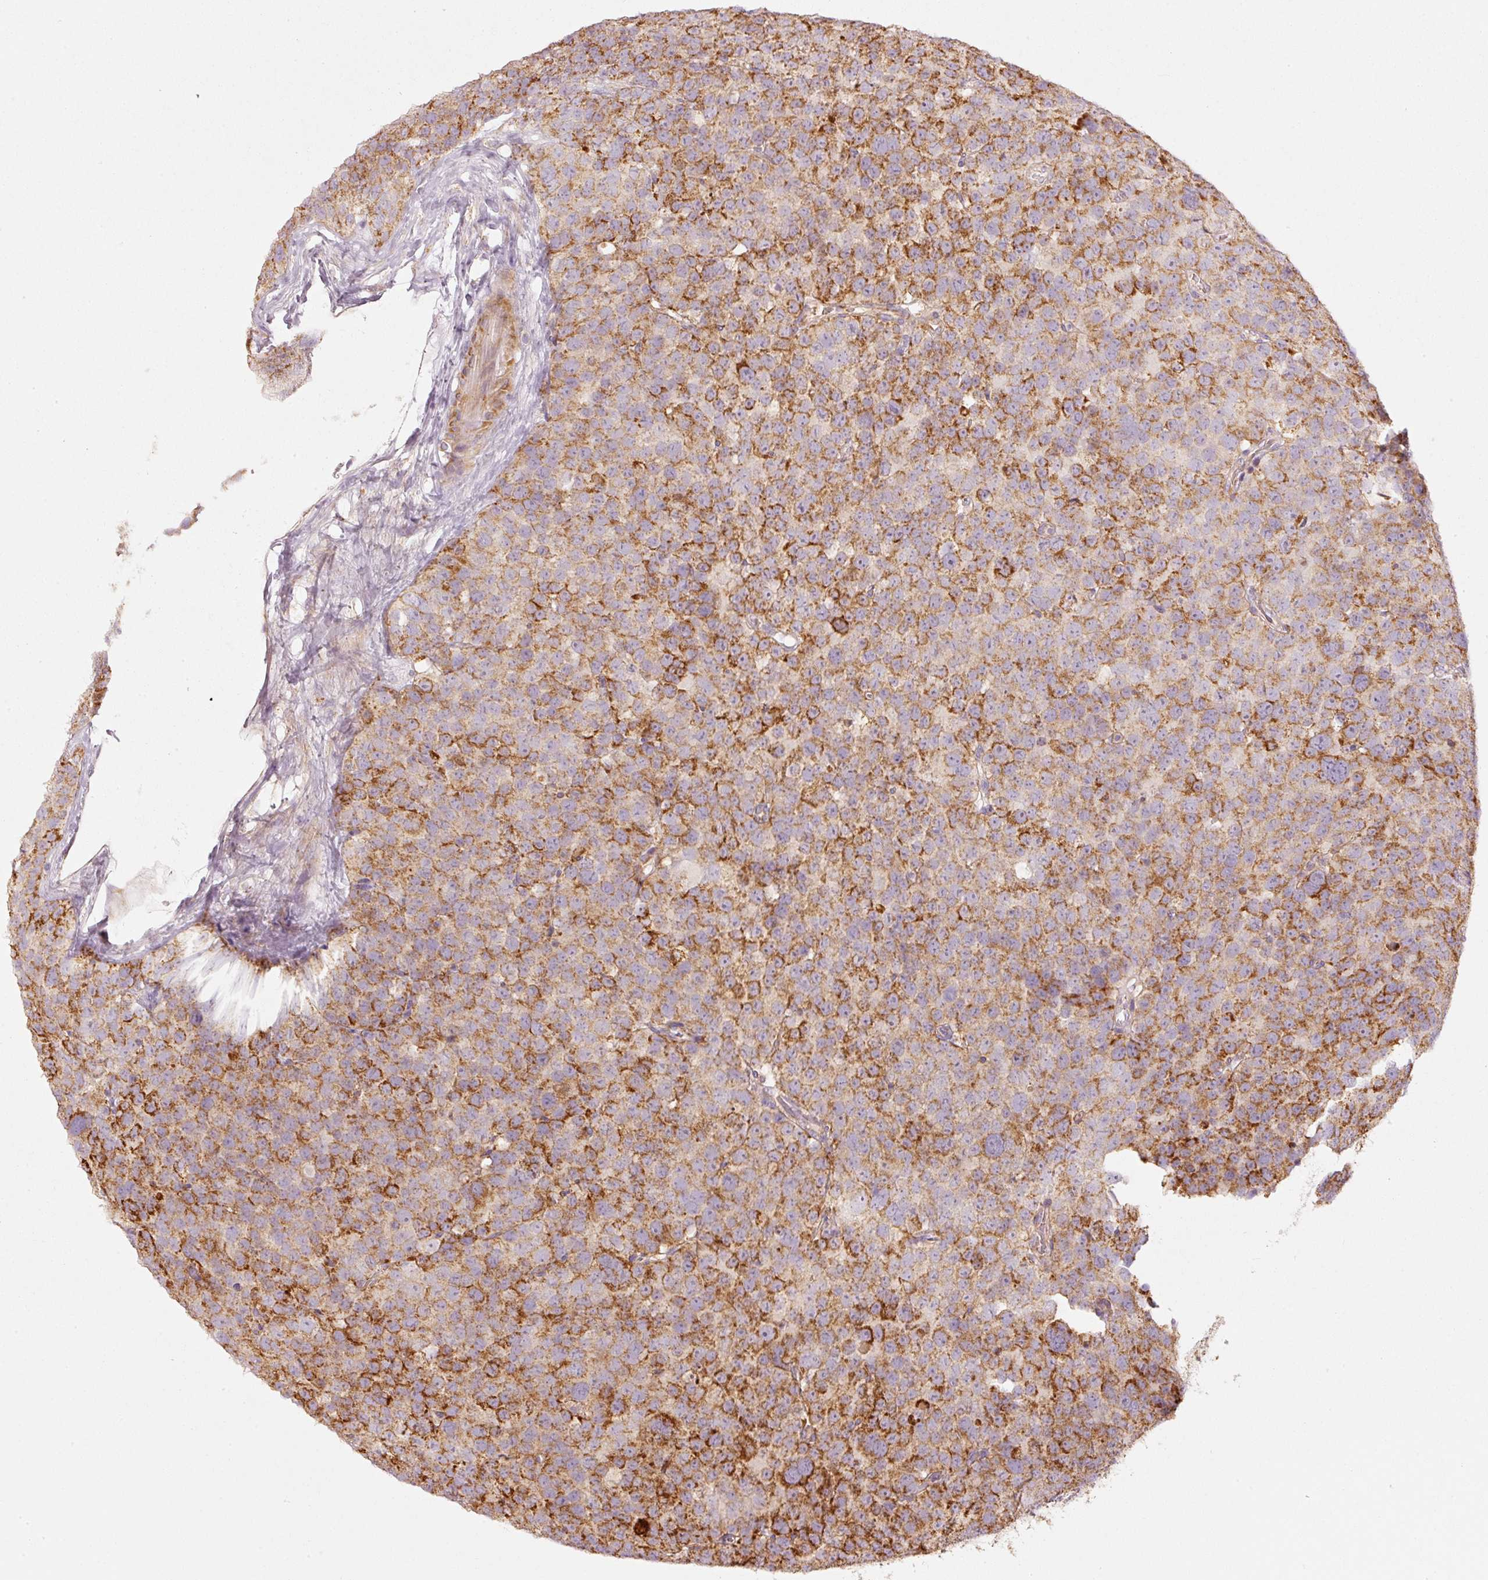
{"staining": {"intensity": "moderate", "quantity": ">75%", "location": "cytoplasmic/membranous"}, "tissue": "testis cancer", "cell_type": "Tumor cells", "image_type": "cancer", "snomed": [{"axis": "morphology", "description": "Seminoma, NOS"}, {"axis": "topography", "description": "Testis"}], "caption": "Brown immunohistochemical staining in human seminoma (testis) exhibits moderate cytoplasmic/membranous staining in approximately >75% of tumor cells.", "gene": "C17orf98", "patient": {"sex": "male", "age": 71}}